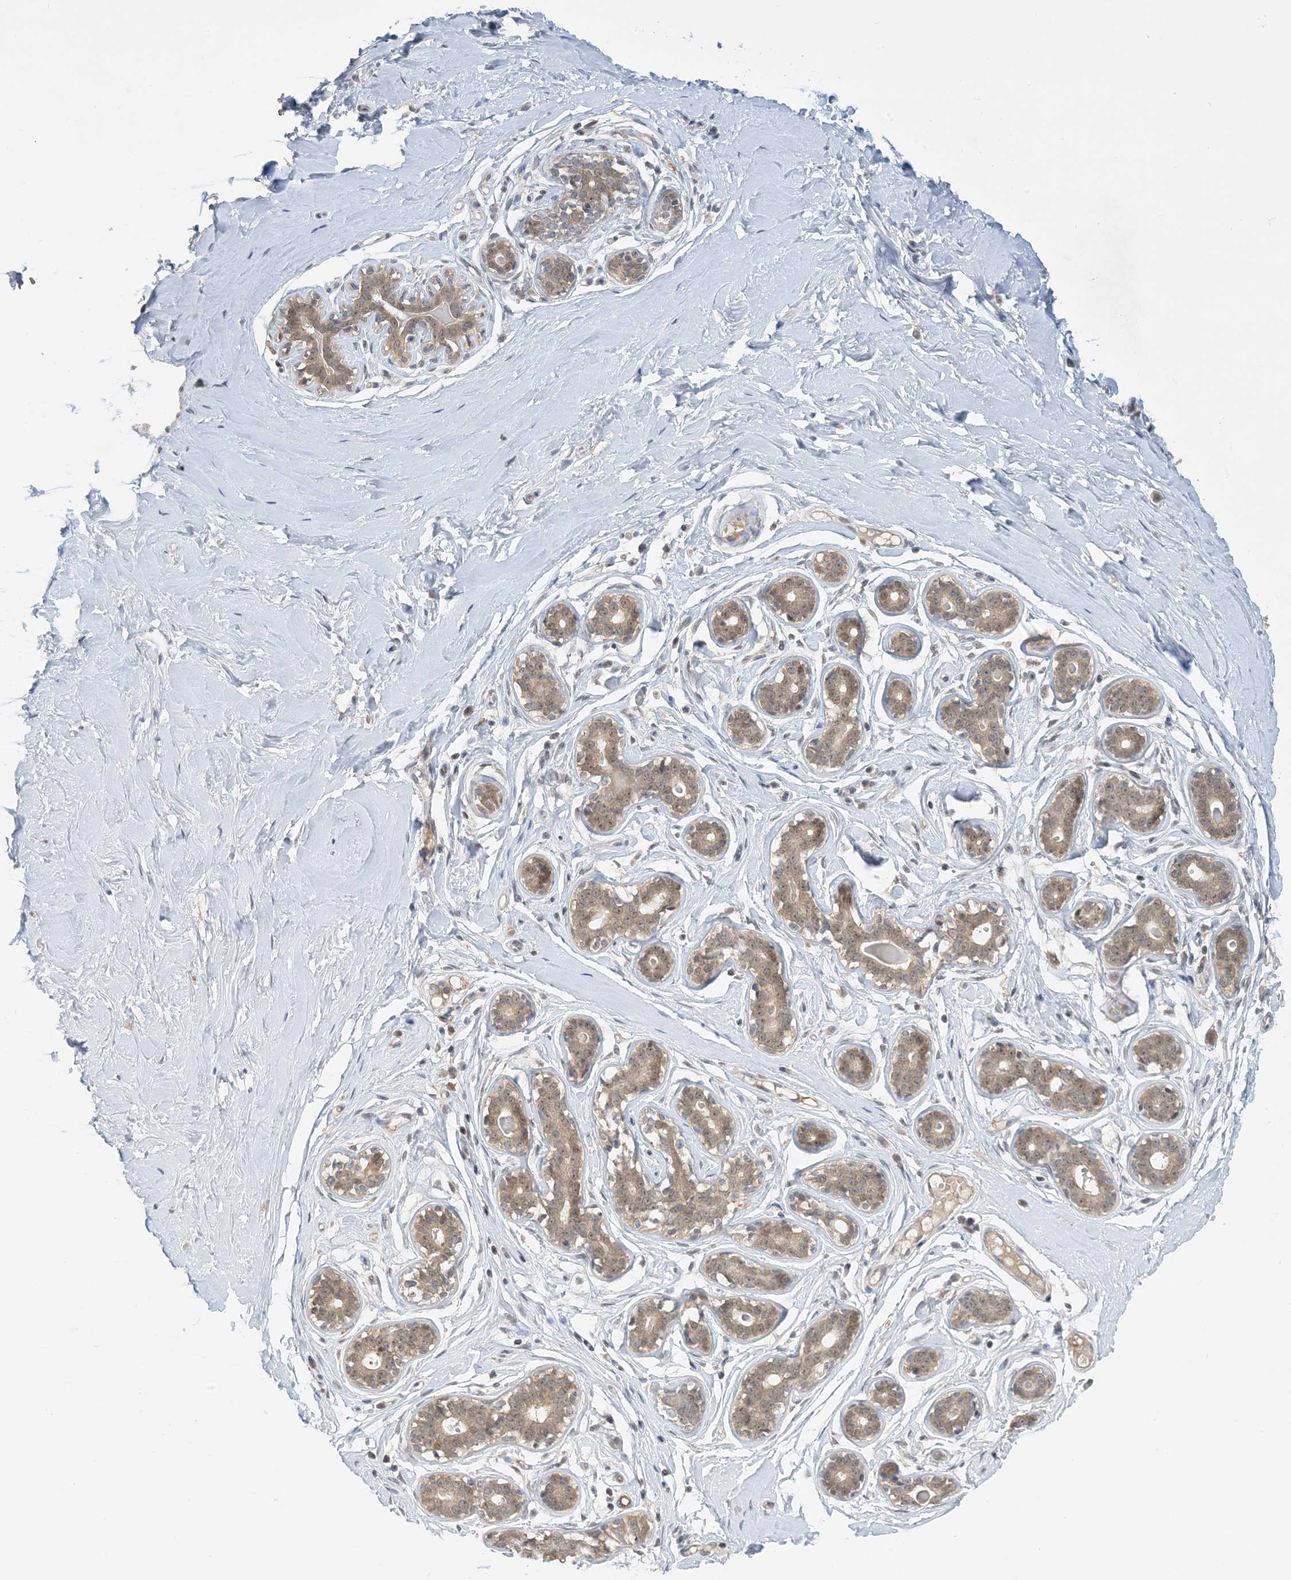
{"staining": {"intensity": "negative", "quantity": "none", "location": "none"}, "tissue": "breast", "cell_type": "Adipocytes", "image_type": "normal", "snomed": [{"axis": "morphology", "description": "Normal tissue, NOS"}, {"axis": "morphology", "description": "Adenoma, NOS"}, {"axis": "topography", "description": "Breast"}], "caption": "Immunohistochemistry (IHC) of unremarkable human breast reveals no expression in adipocytes.", "gene": "UBE2E1", "patient": {"sex": "female", "age": 23}}